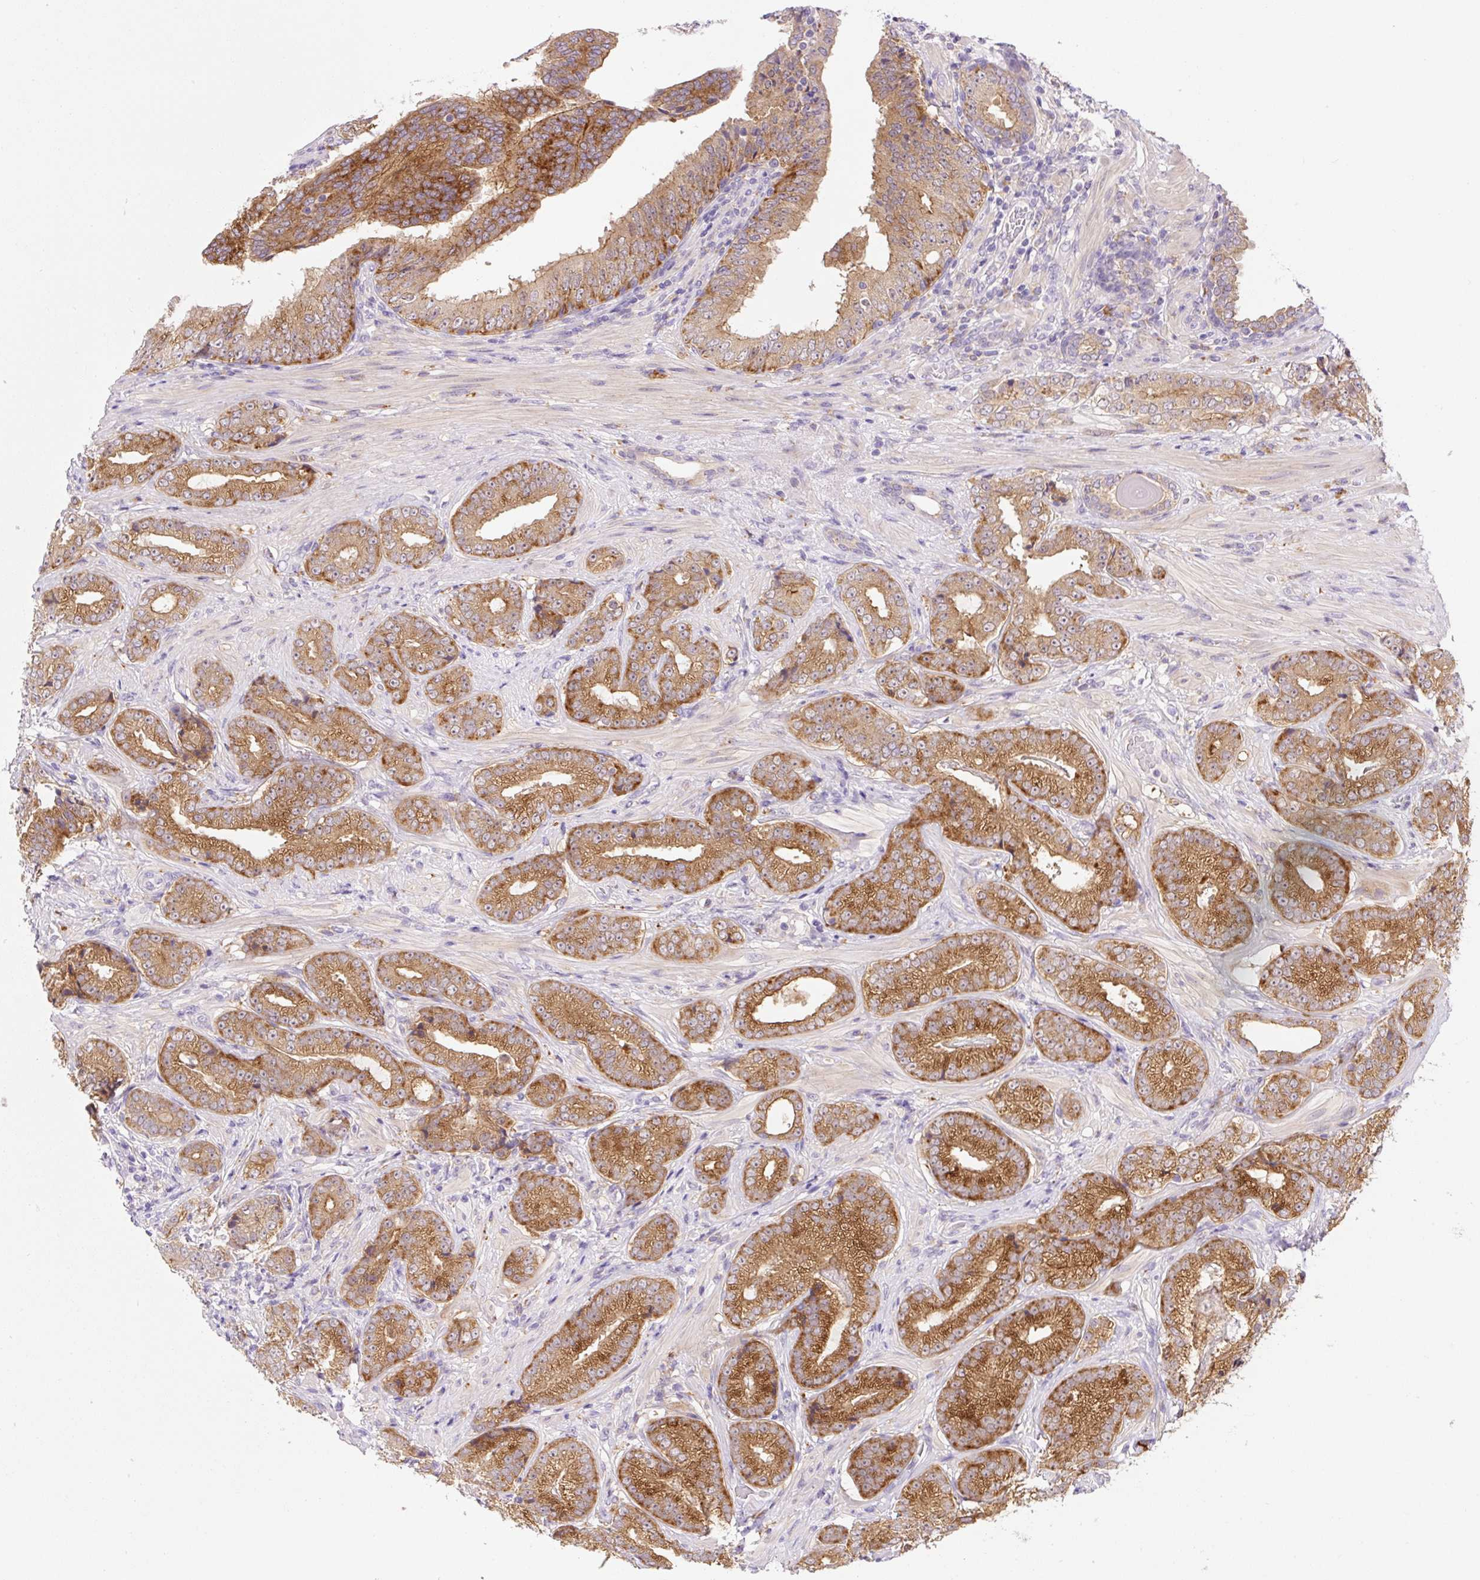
{"staining": {"intensity": "strong", "quantity": ">75%", "location": "cytoplasmic/membranous"}, "tissue": "prostate cancer", "cell_type": "Tumor cells", "image_type": "cancer", "snomed": [{"axis": "morphology", "description": "Adenocarcinoma, Low grade"}, {"axis": "topography", "description": "Prostate"}], "caption": "Immunohistochemical staining of prostate cancer (low-grade adenocarcinoma) displays strong cytoplasmic/membranous protein expression in about >75% of tumor cells.", "gene": "CEBPZOS", "patient": {"sex": "male", "age": 61}}